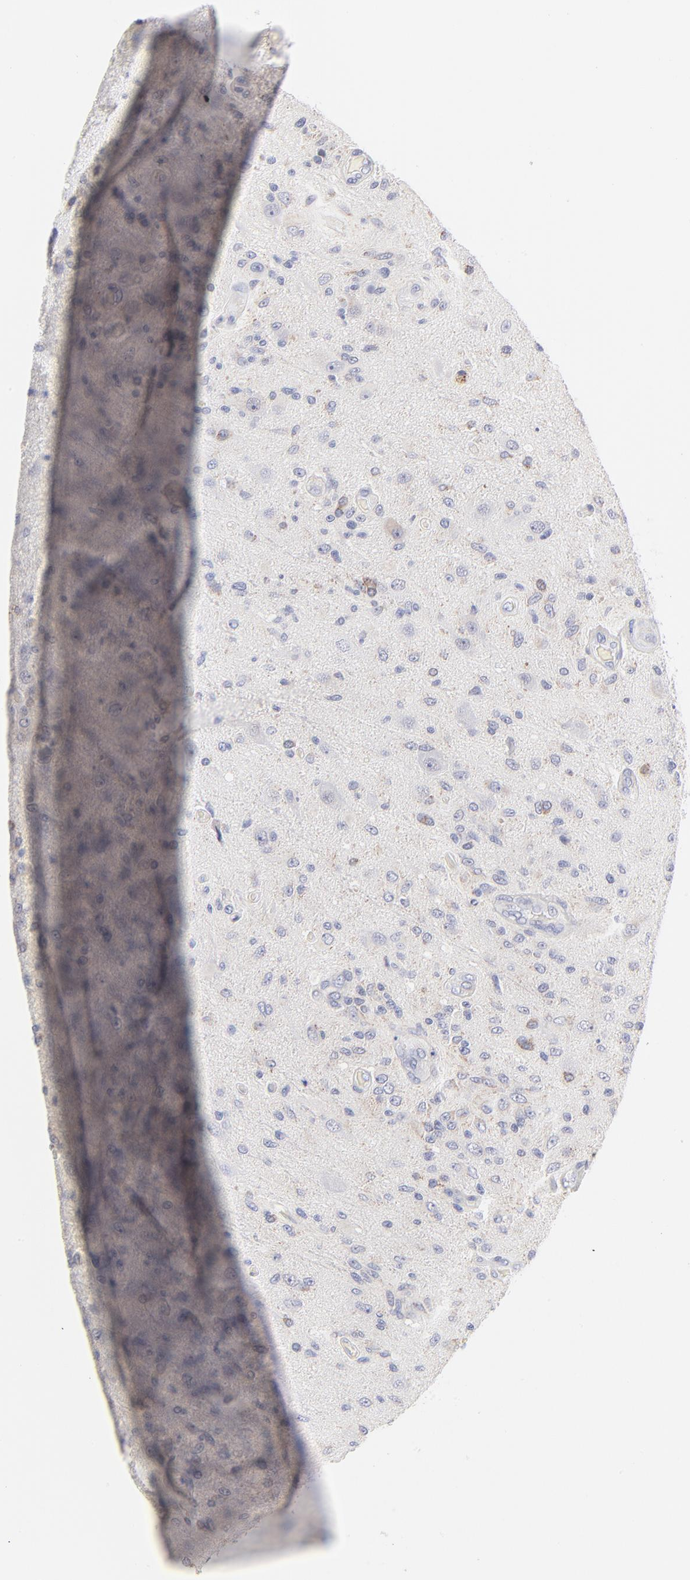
{"staining": {"intensity": "negative", "quantity": "none", "location": "none"}, "tissue": "glioma", "cell_type": "Tumor cells", "image_type": "cancer", "snomed": [{"axis": "morphology", "description": "Normal tissue, NOS"}, {"axis": "morphology", "description": "Glioma, malignant, High grade"}, {"axis": "topography", "description": "Cerebral cortex"}], "caption": "This is a image of immunohistochemistry (IHC) staining of malignant high-grade glioma, which shows no staining in tumor cells.", "gene": "TST", "patient": {"sex": "male", "age": 77}}